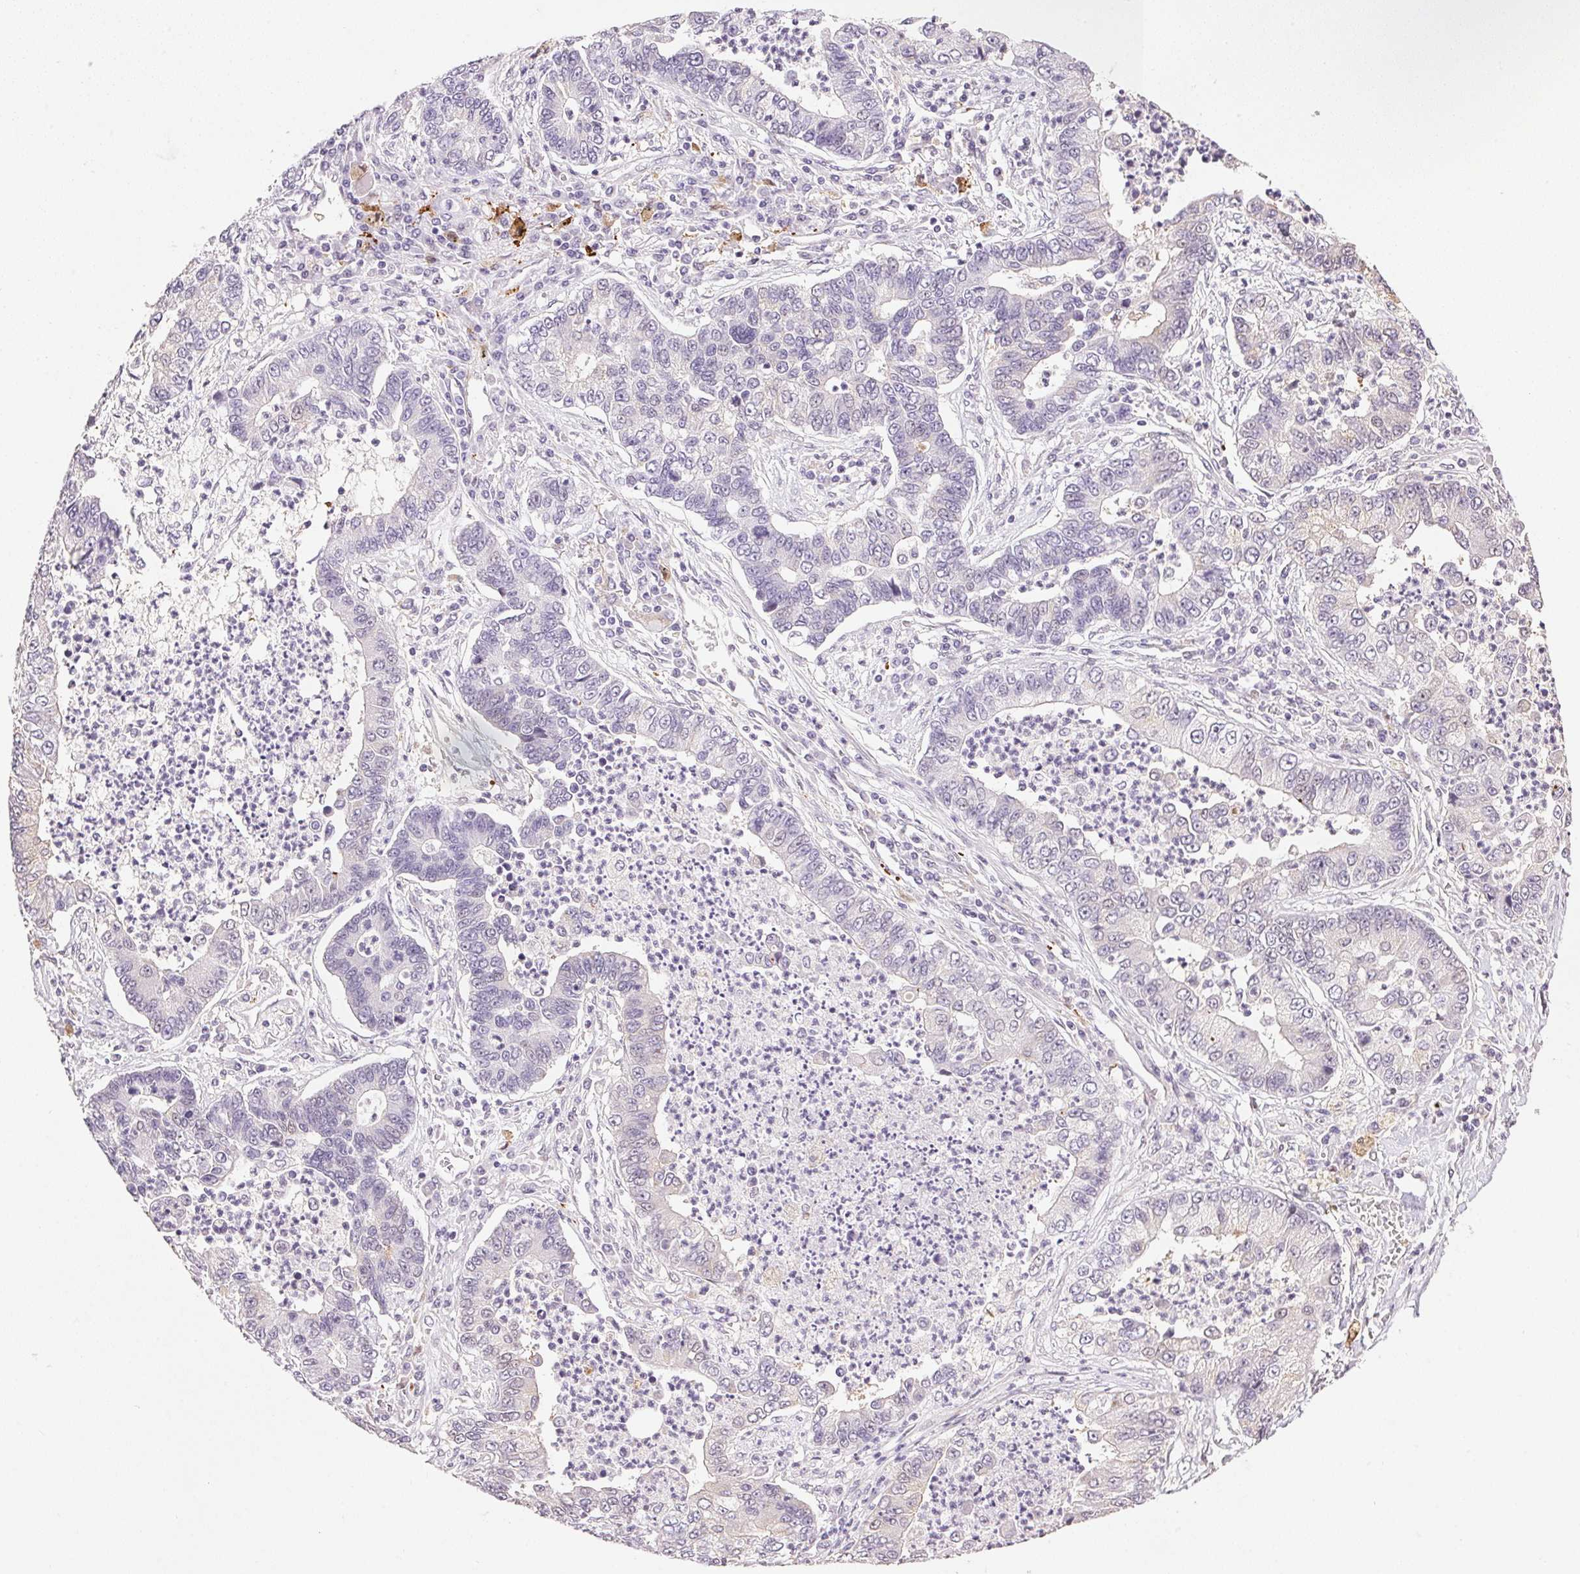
{"staining": {"intensity": "negative", "quantity": "none", "location": "none"}, "tissue": "lung cancer", "cell_type": "Tumor cells", "image_type": "cancer", "snomed": [{"axis": "morphology", "description": "Adenocarcinoma, NOS"}, {"axis": "topography", "description": "Lung"}], "caption": "IHC photomicrograph of lung cancer stained for a protein (brown), which exhibits no staining in tumor cells.", "gene": "GYG2", "patient": {"sex": "female", "age": 57}}